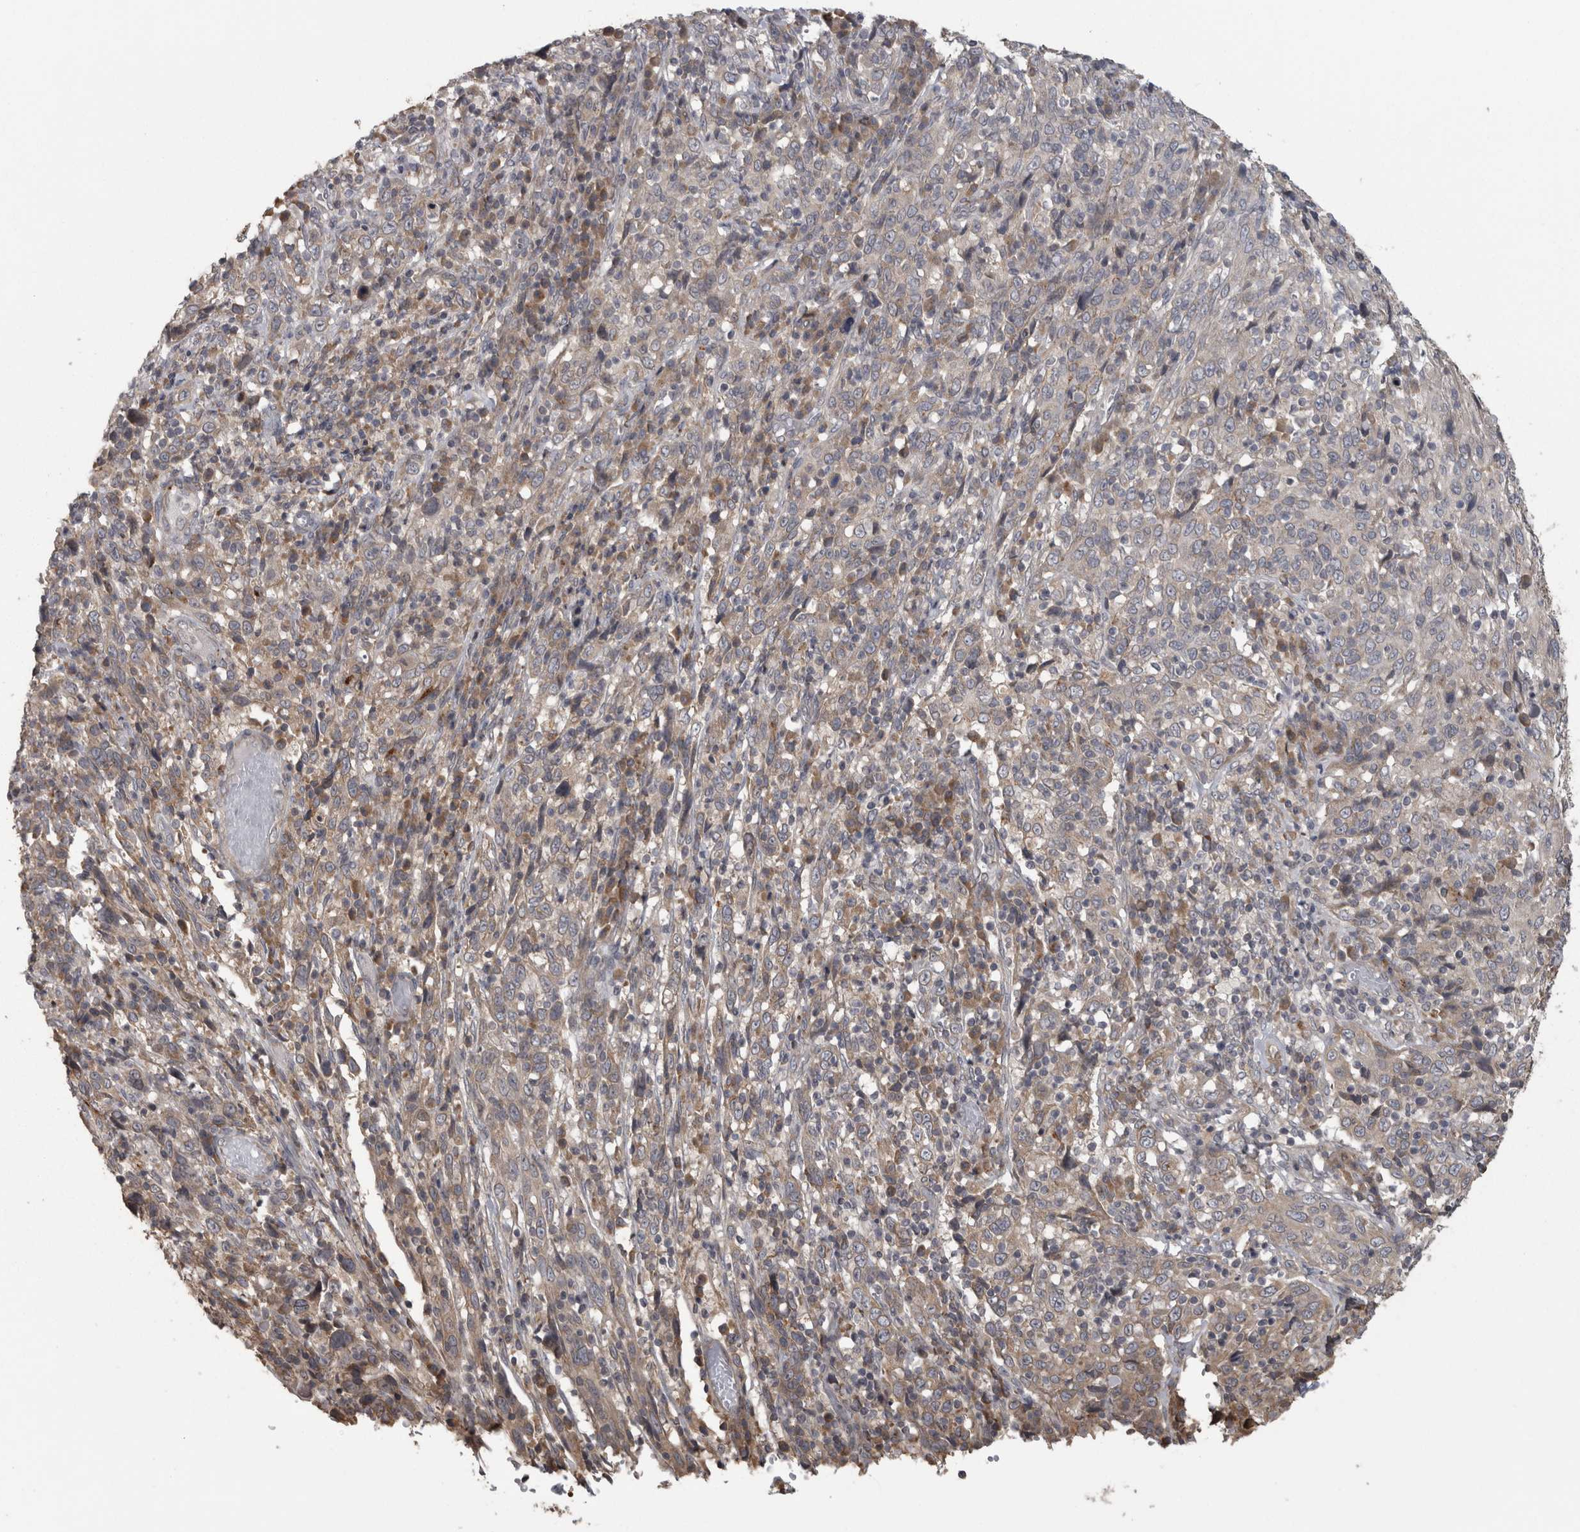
{"staining": {"intensity": "weak", "quantity": "<25%", "location": "cytoplasmic/membranous"}, "tissue": "cervical cancer", "cell_type": "Tumor cells", "image_type": "cancer", "snomed": [{"axis": "morphology", "description": "Squamous cell carcinoma, NOS"}, {"axis": "topography", "description": "Cervix"}], "caption": "DAB (3,3'-diaminobenzidine) immunohistochemical staining of cervical squamous cell carcinoma displays no significant positivity in tumor cells.", "gene": "RAB29", "patient": {"sex": "female", "age": 46}}